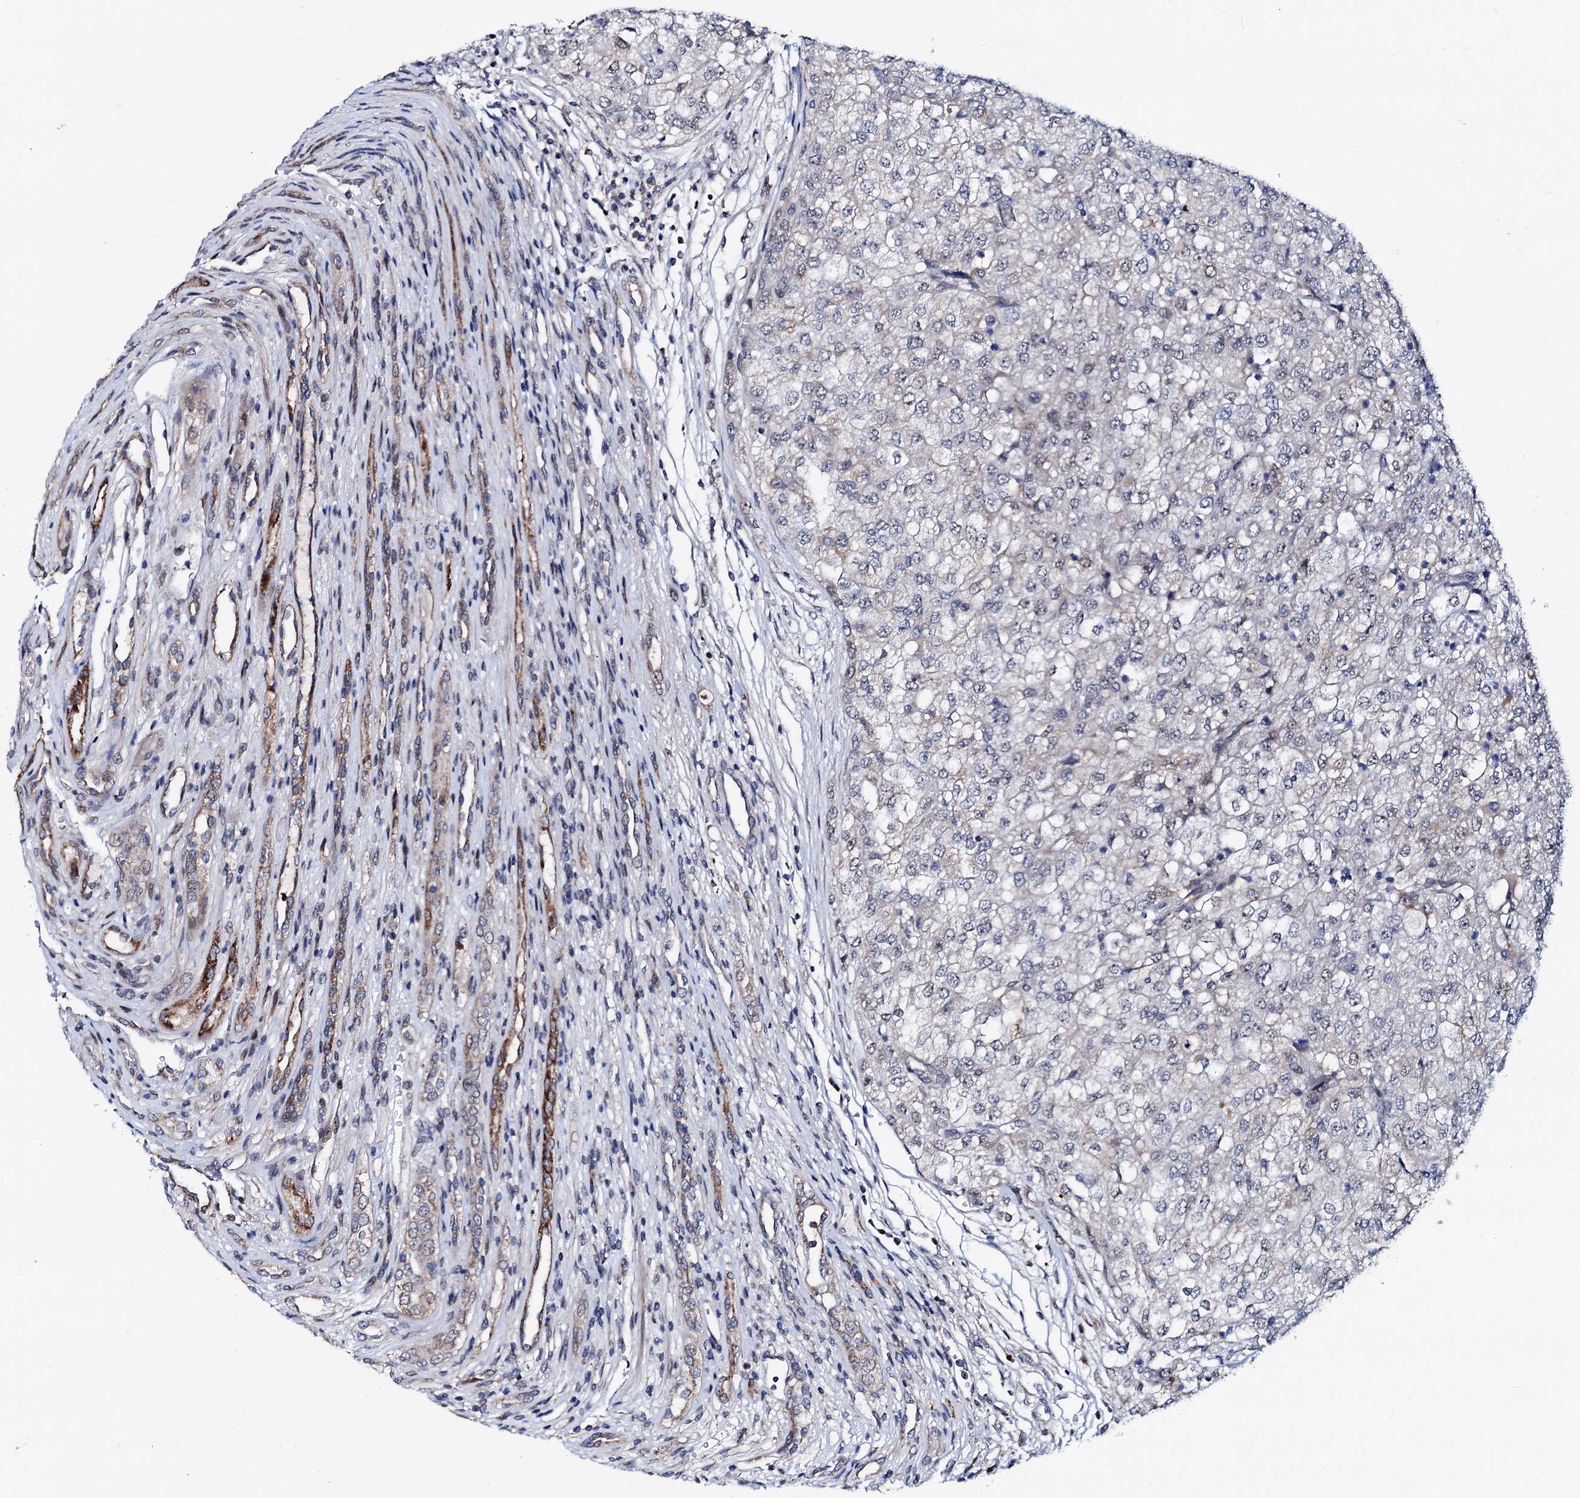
{"staining": {"intensity": "negative", "quantity": "none", "location": "none"}, "tissue": "renal cancer", "cell_type": "Tumor cells", "image_type": "cancer", "snomed": [{"axis": "morphology", "description": "Adenocarcinoma, NOS"}, {"axis": "topography", "description": "Kidney"}], "caption": "Human adenocarcinoma (renal) stained for a protein using immunohistochemistry shows no staining in tumor cells.", "gene": "COA4", "patient": {"sex": "female", "age": 54}}